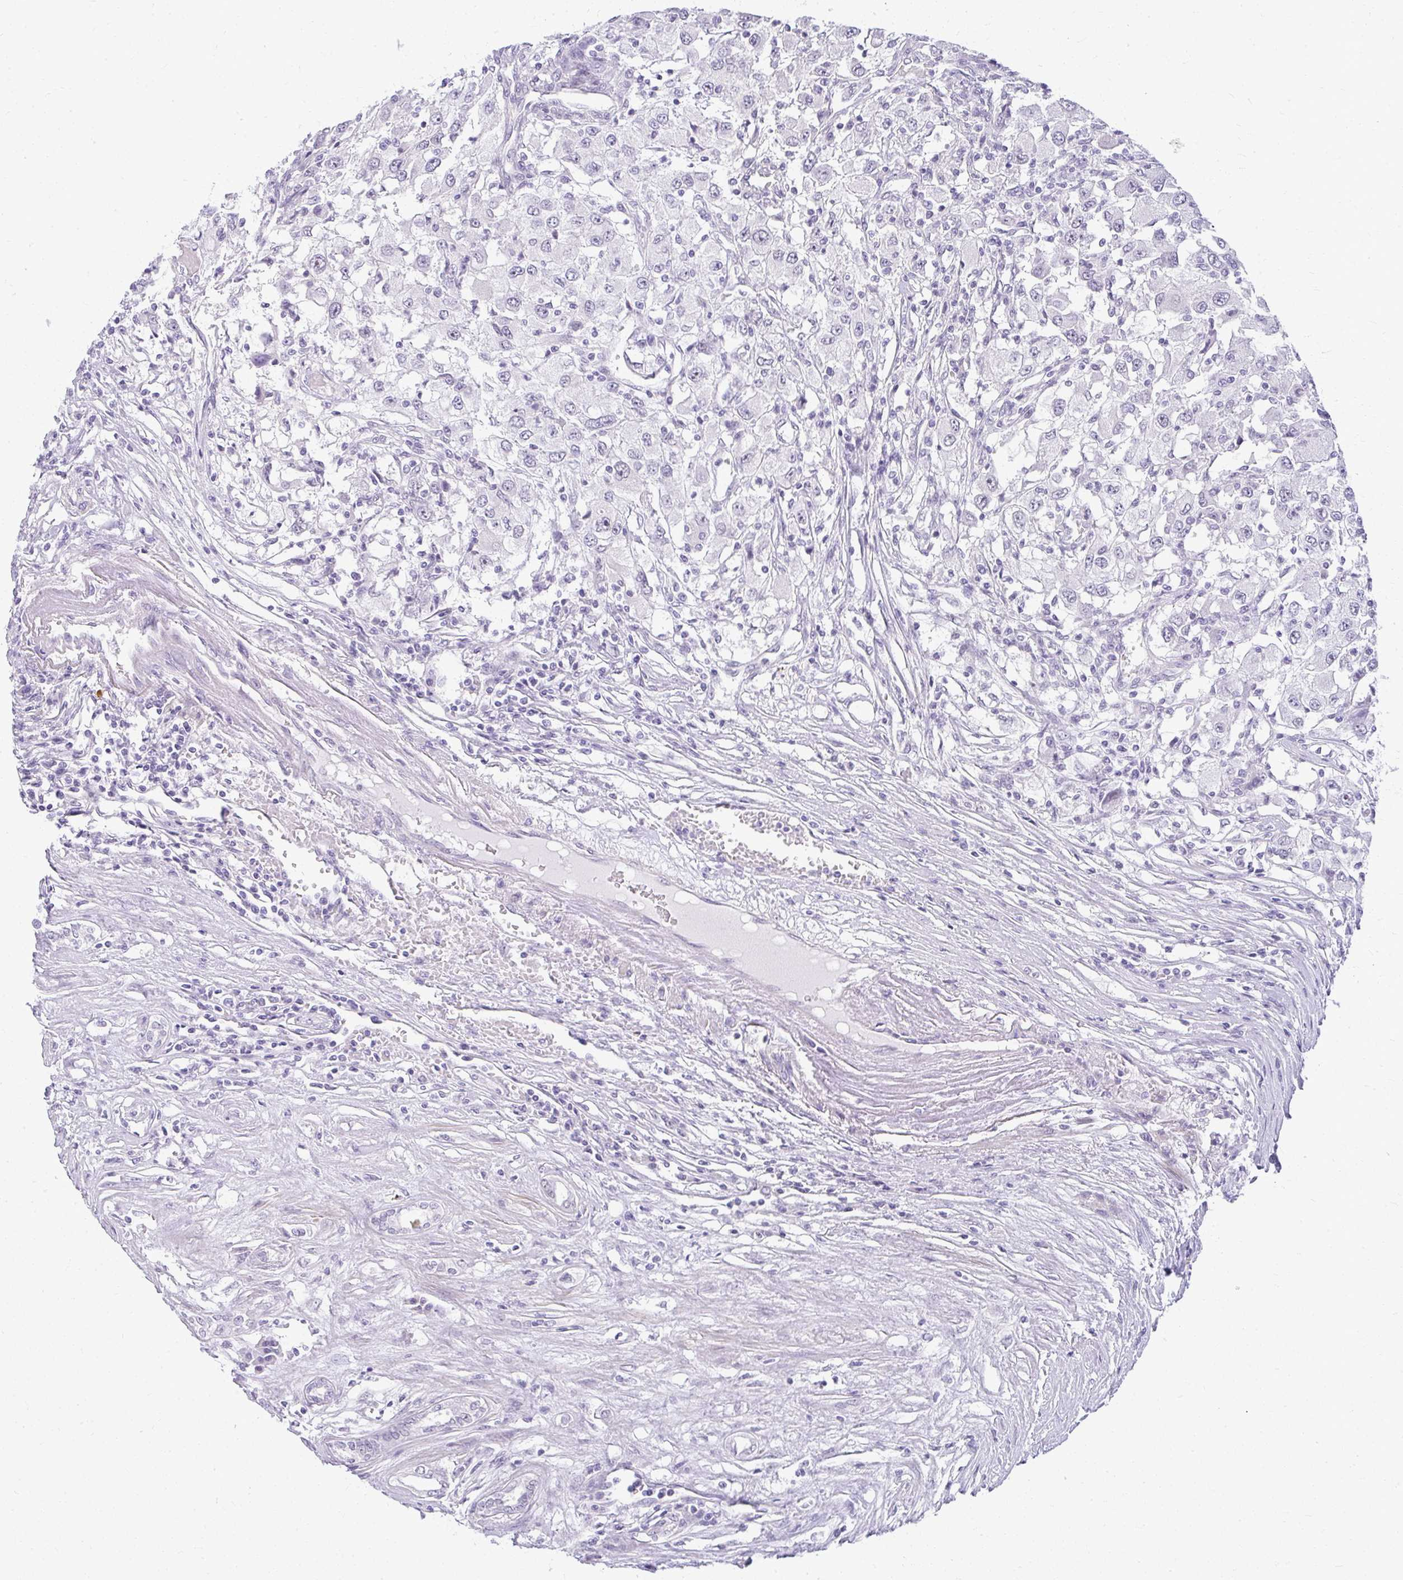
{"staining": {"intensity": "negative", "quantity": "none", "location": "none"}, "tissue": "renal cancer", "cell_type": "Tumor cells", "image_type": "cancer", "snomed": [{"axis": "morphology", "description": "Adenocarcinoma, NOS"}, {"axis": "topography", "description": "Kidney"}], "caption": "Tumor cells are negative for brown protein staining in renal cancer.", "gene": "TEX33", "patient": {"sex": "female", "age": 67}}